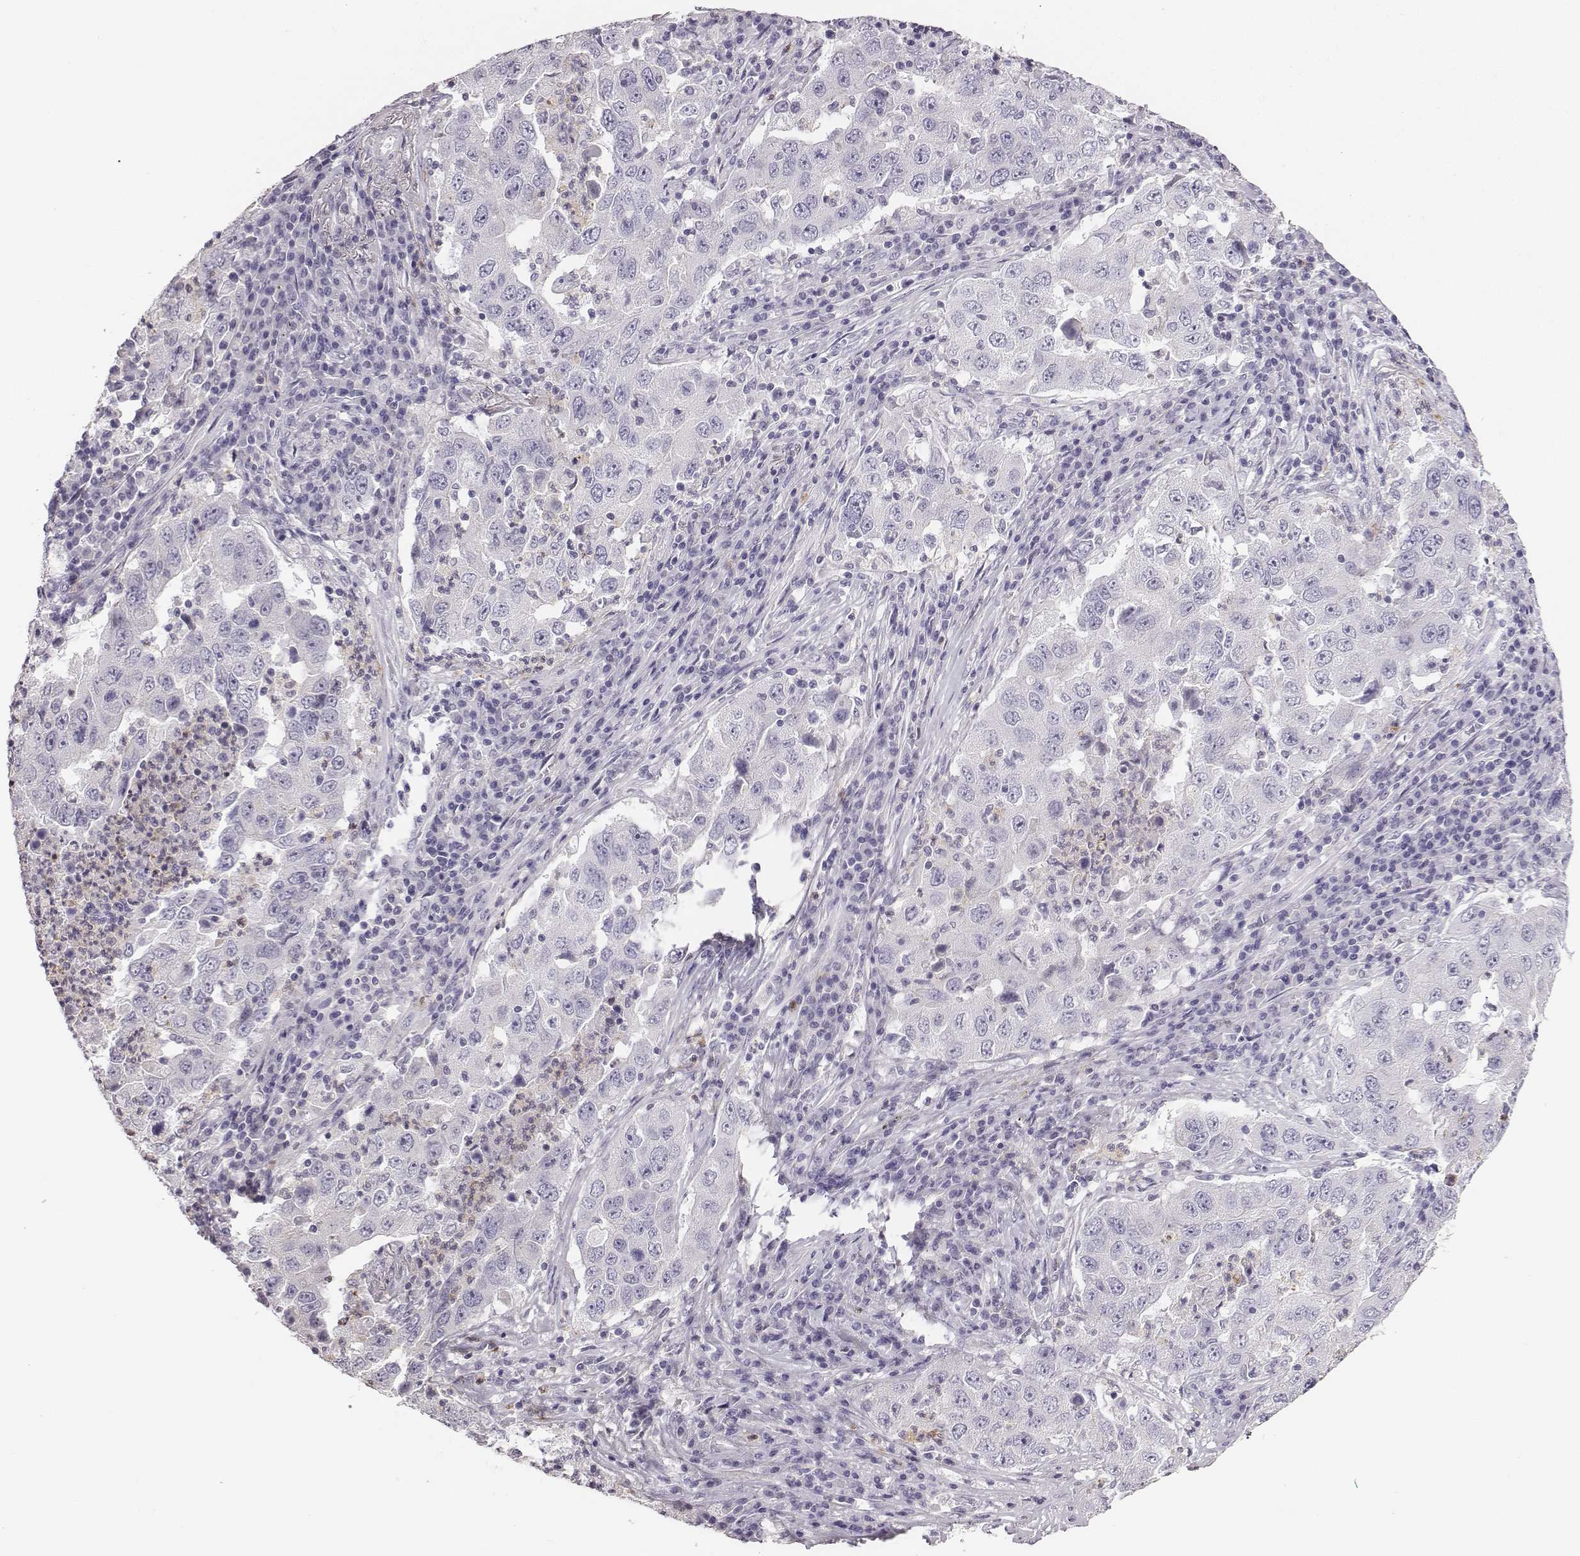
{"staining": {"intensity": "negative", "quantity": "none", "location": "none"}, "tissue": "lung cancer", "cell_type": "Tumor cells", "image_type": "cancer", "snomed": [{"axis": "morphology", "description": "Adenocarcinoma, NOS"}, {"axis": "topography", "description": "Lung"}], "caption": "The immunohistochemistry histopathology image has no significant positivity in tumor cells of lung adenocarcinoma tissue.", "gene": "ADAM7", "patient": {"sex": "male", "age": 73}}